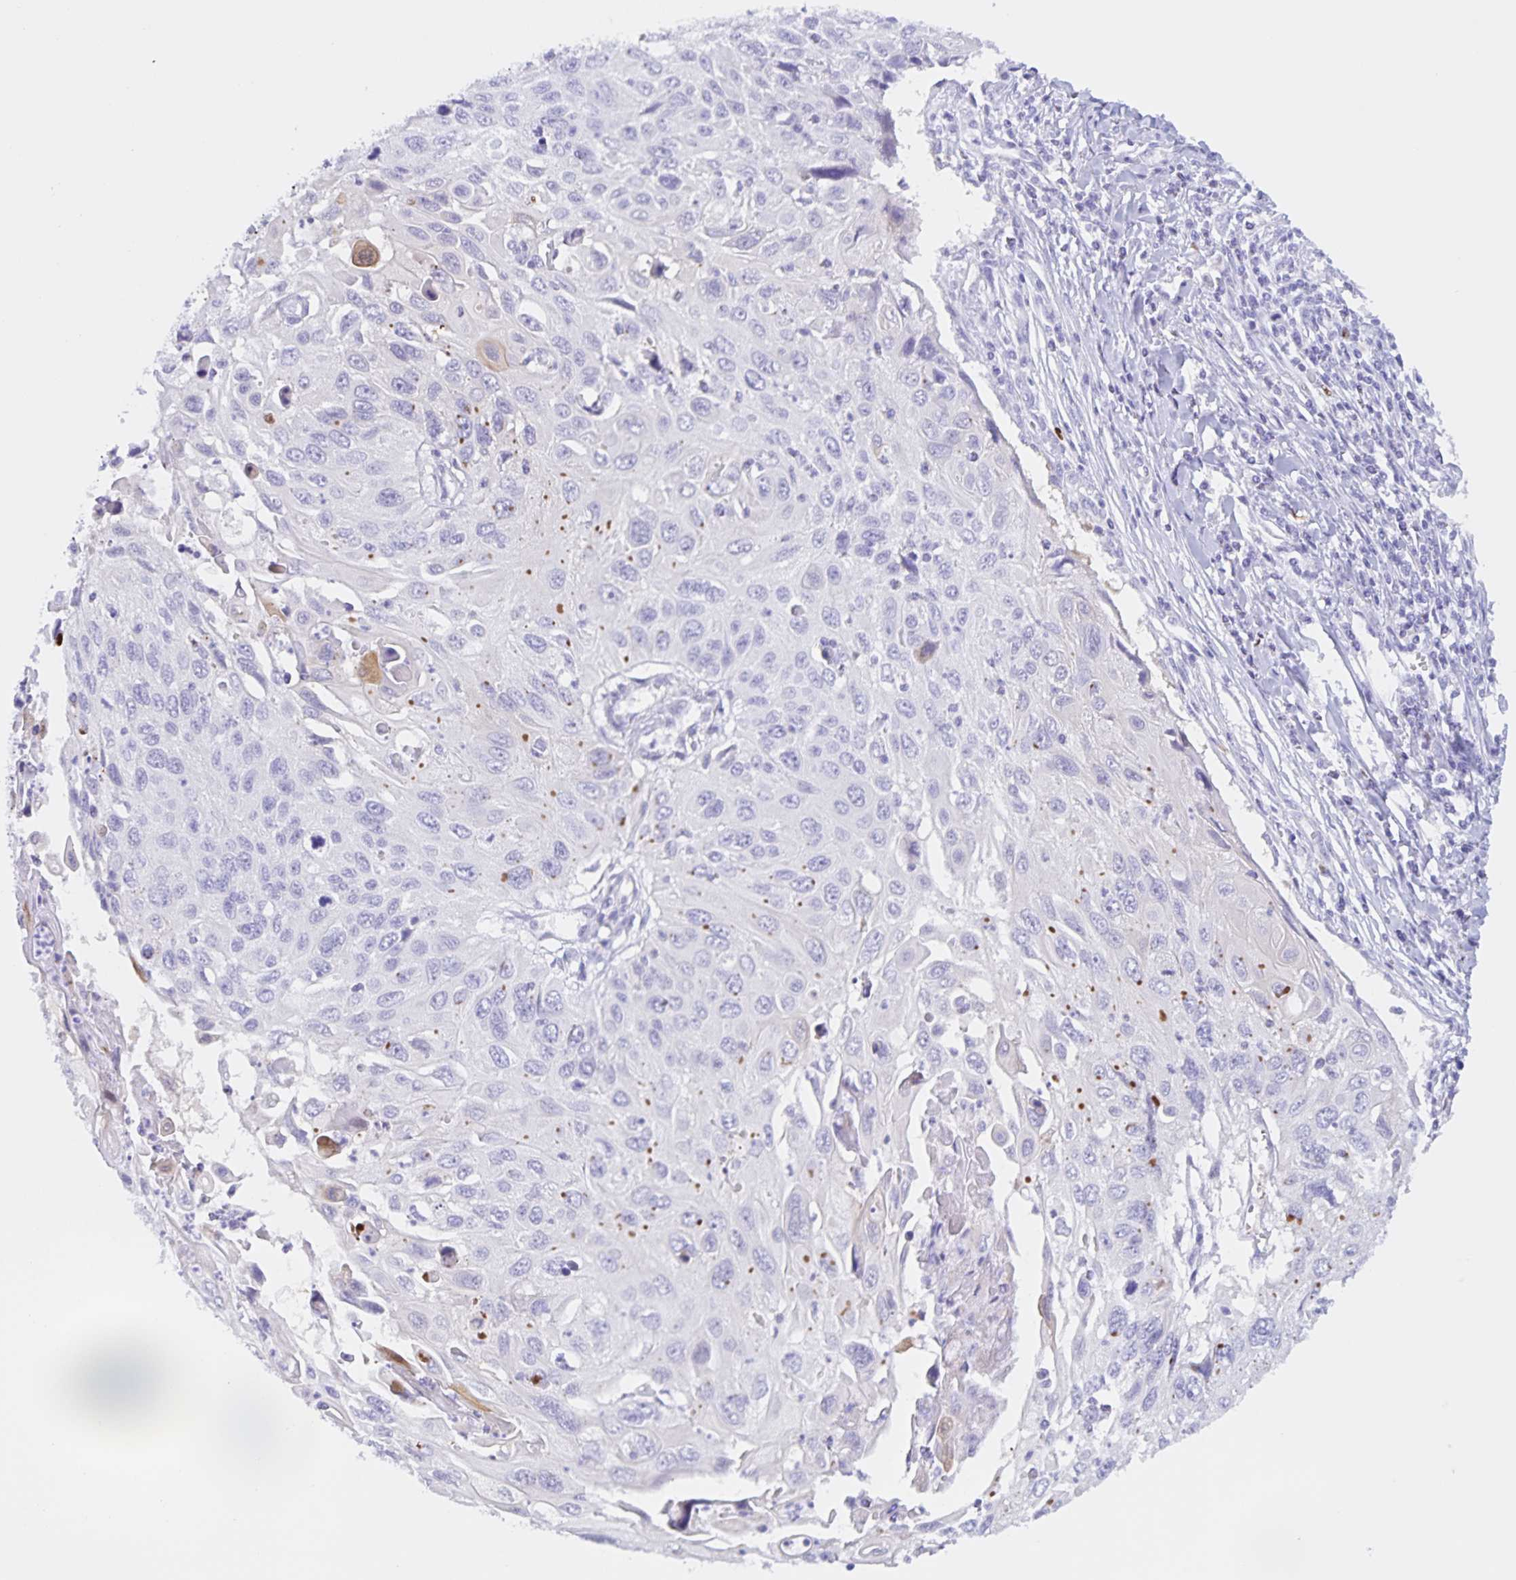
{"staining": {"intensity": "negative", "quantity": "none", "location": "none"}, "tissue": "cervical cancer", "cell_type": "Tumor cells", "image_type": "cancer", "snomed": [{"axis": "morphology", "description": "Squamous cell carcinoma, NOS"}, {"axis": "topography", "description": "Cervix"}], "caption": "This histopathology image is of cervical cancer (squamous cell carcinoma) stained with immunohistochemistry (IHC) to label a protein in brown with the nuclei are counter-stained blue. There is no expression in tumor cells.", "gene": "TGIF2LX", "patient": {"sex": "female", "age": 70}}